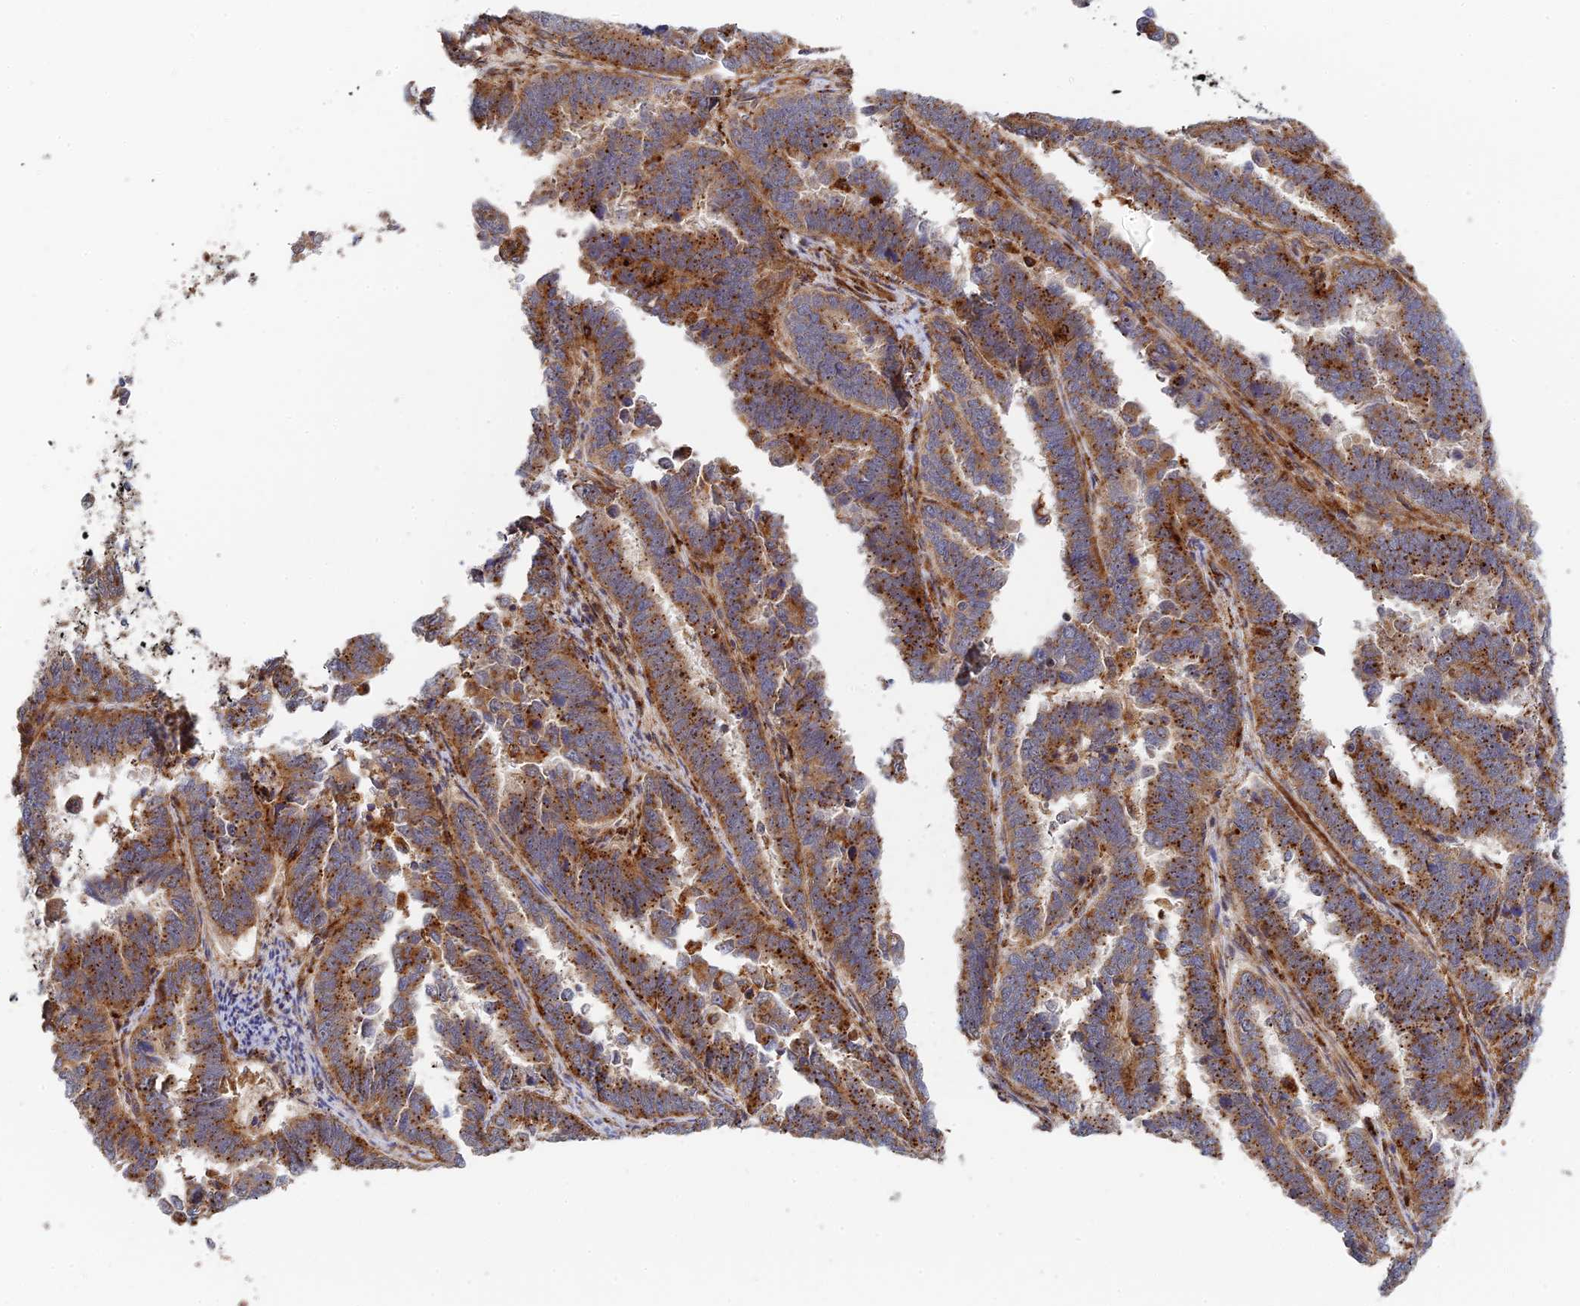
{"staining": {"intensity": "moderate", "quantity": ">75%", "location": "cytoplasmic/membranous"}, "tissue": "endometrial cancer", "cell_type": "Tumor cells", "image_type": "cancer", "snomed": [{"axis": "morphology", "description": "Adenocarcinoma, NOS"}, {"axis": "topography", "description": "Endometrium"}], "caption": "DAB (3,3'-diaminobenzidine) immunohistochemical staining of endometrial cancer (adenocarcinoma) reveals moderate cytoplasmic/membranous protein staining in approximately >75% of tumor cells.", "gene": "PPP2R3C", "patient": {"sex": "female", "age": 75}}